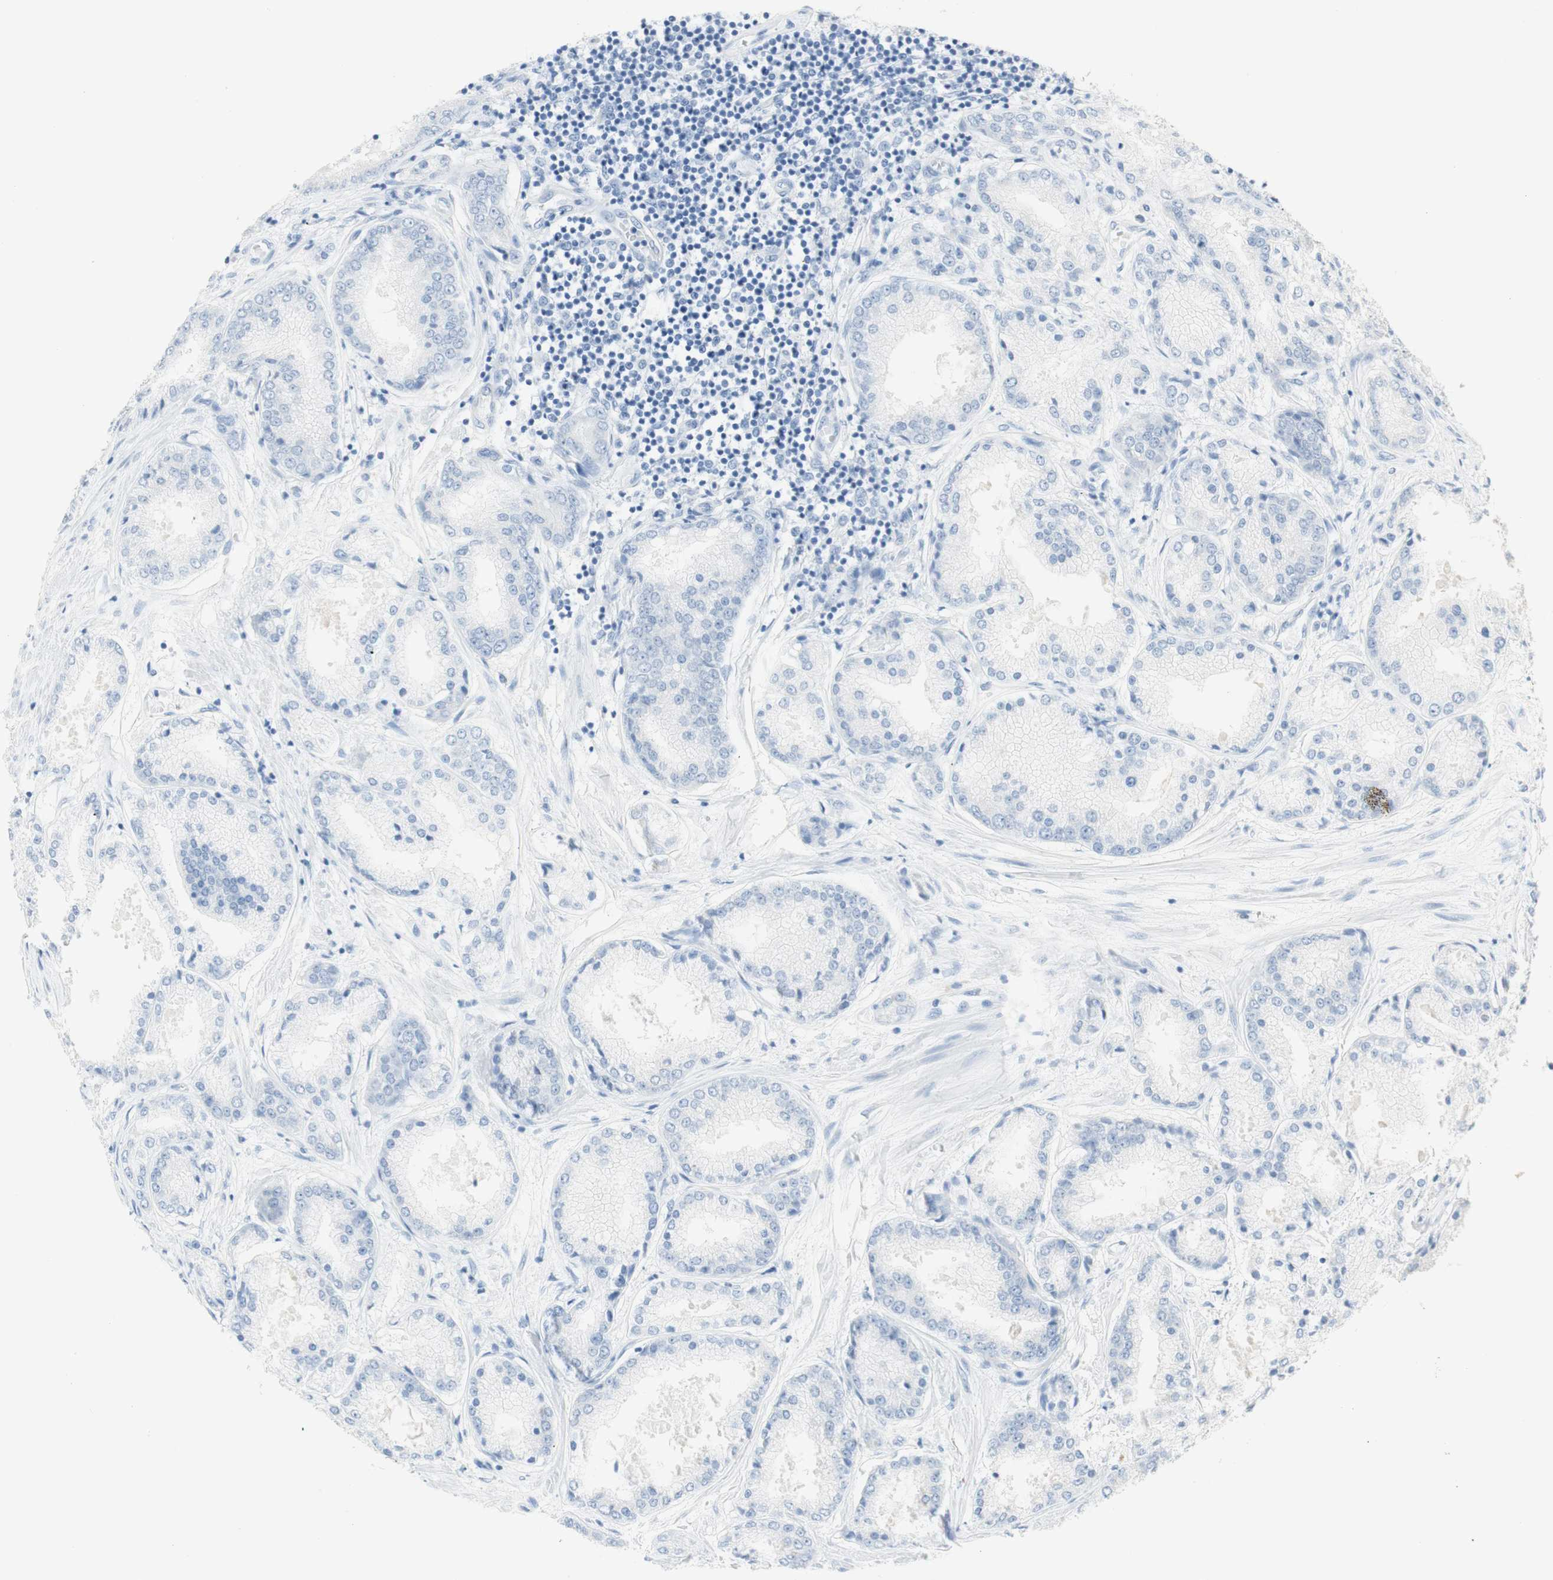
{"staining": {"intensity": "negative", "quantity": "none", "location": "none"}, "tissue": "prostate cancer", "cell_type": "Tumor cells", "image_type": "cancer", "snomed": [{"axis": "morphology", "description": "Adenocarcinoma, High grade"}, {"axis": "topography", "description": "Prostate"}], "caption": "This is an IHC image of human prostate cancer (adenocarcinoma (high-grade)). There is no positivity in tumor cells.", "gene": "ART3", "patient": {"sex": "male", "age": 59}}